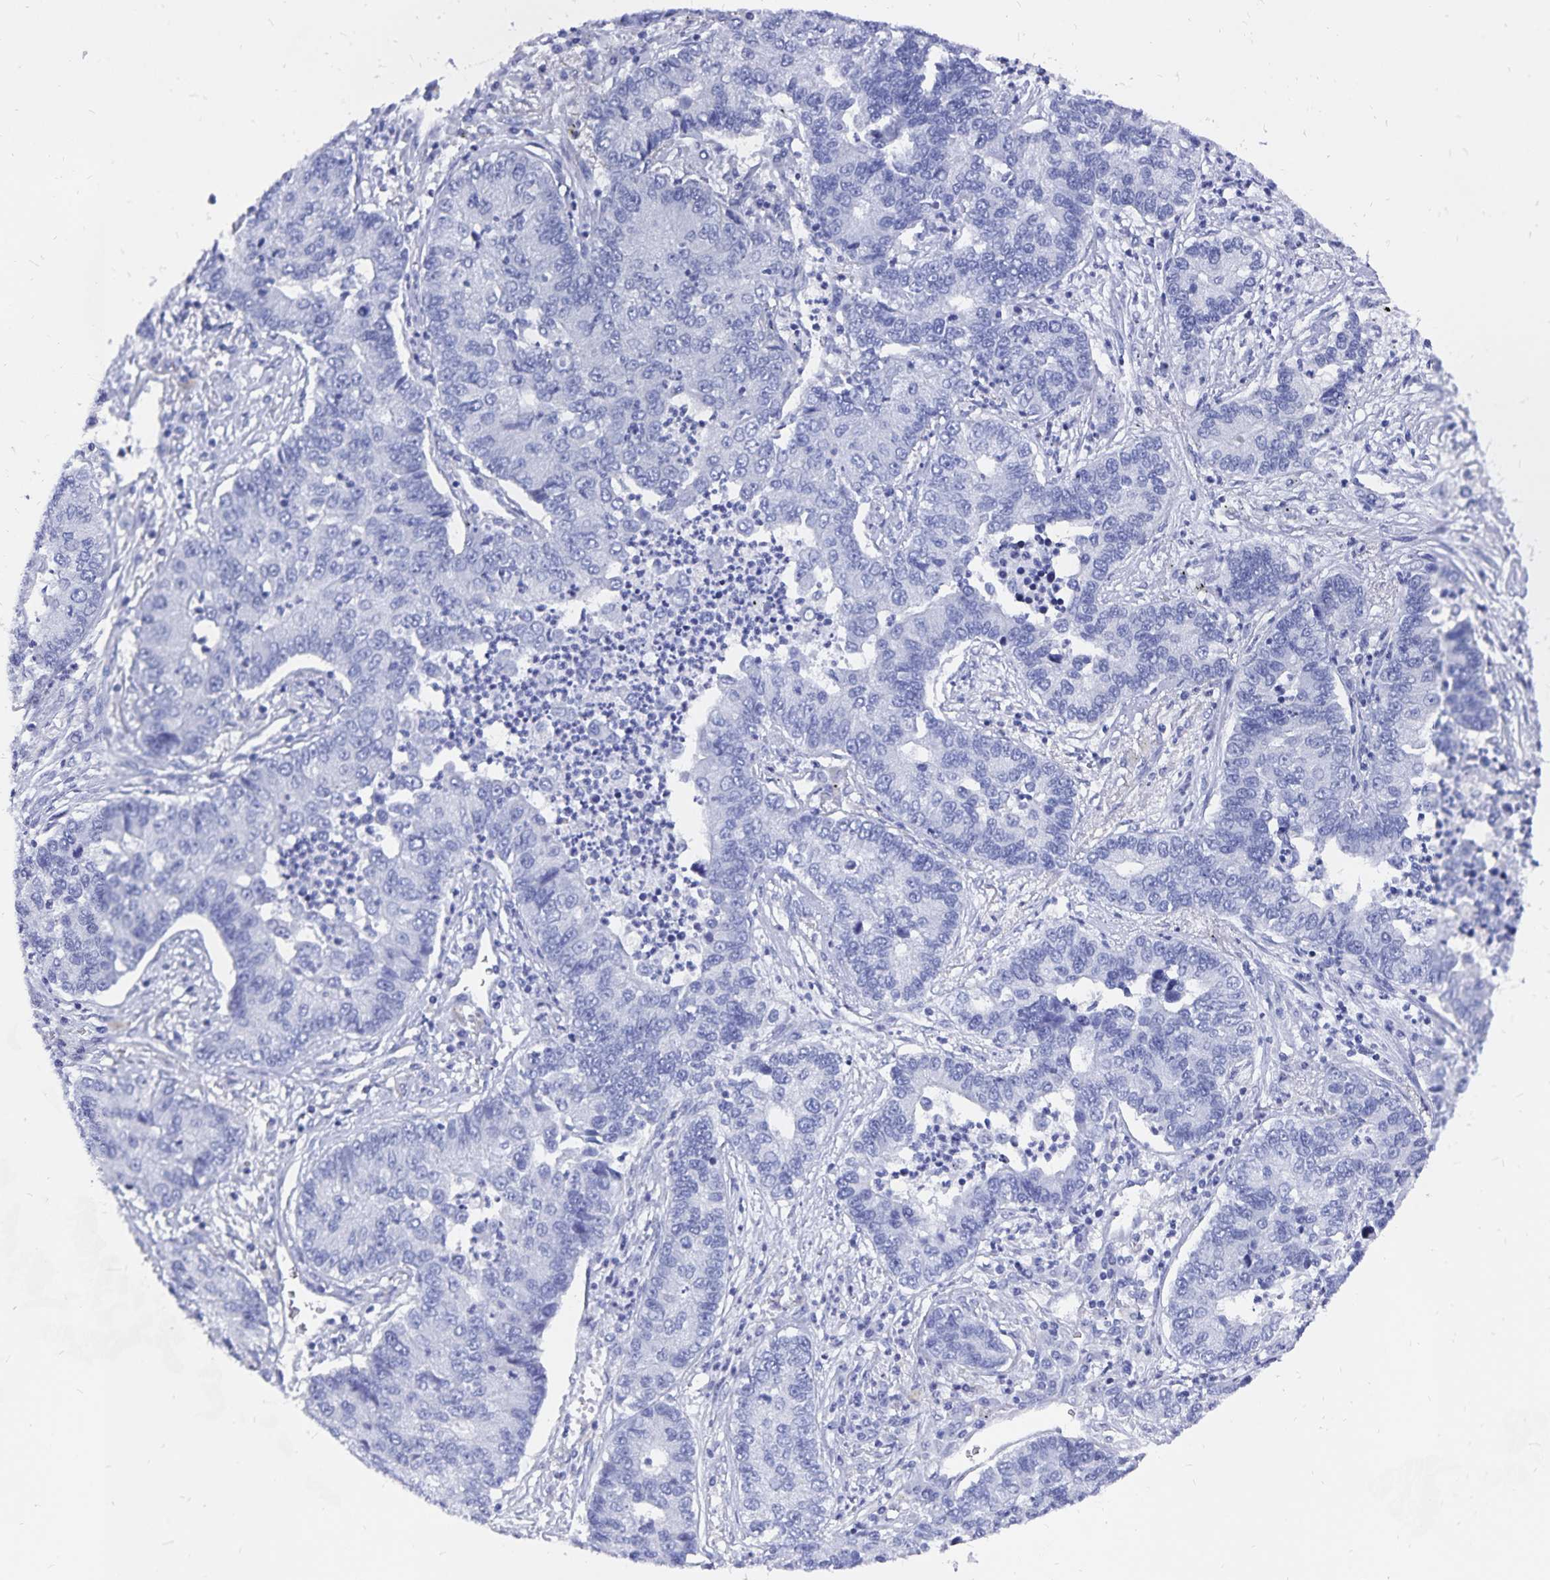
{"staining": {"intensity": "negative", "quantity": "none", "location": "none"}, "tissue": "lung cancer", "cell_type": "Tumor cells", "image_type": "cancer", "snomed": [{"axis": "morphology", "description": "Adenocarcinoma, NOS"}, {"axis": "topography", "description": "Lung"}], "caption": "Protein analysis of adenocarcinoma (lung) reveals no significant positivity in tumor cells.", "gene": "ADH1A", "patient": {"sex": "female", "age": 57}}